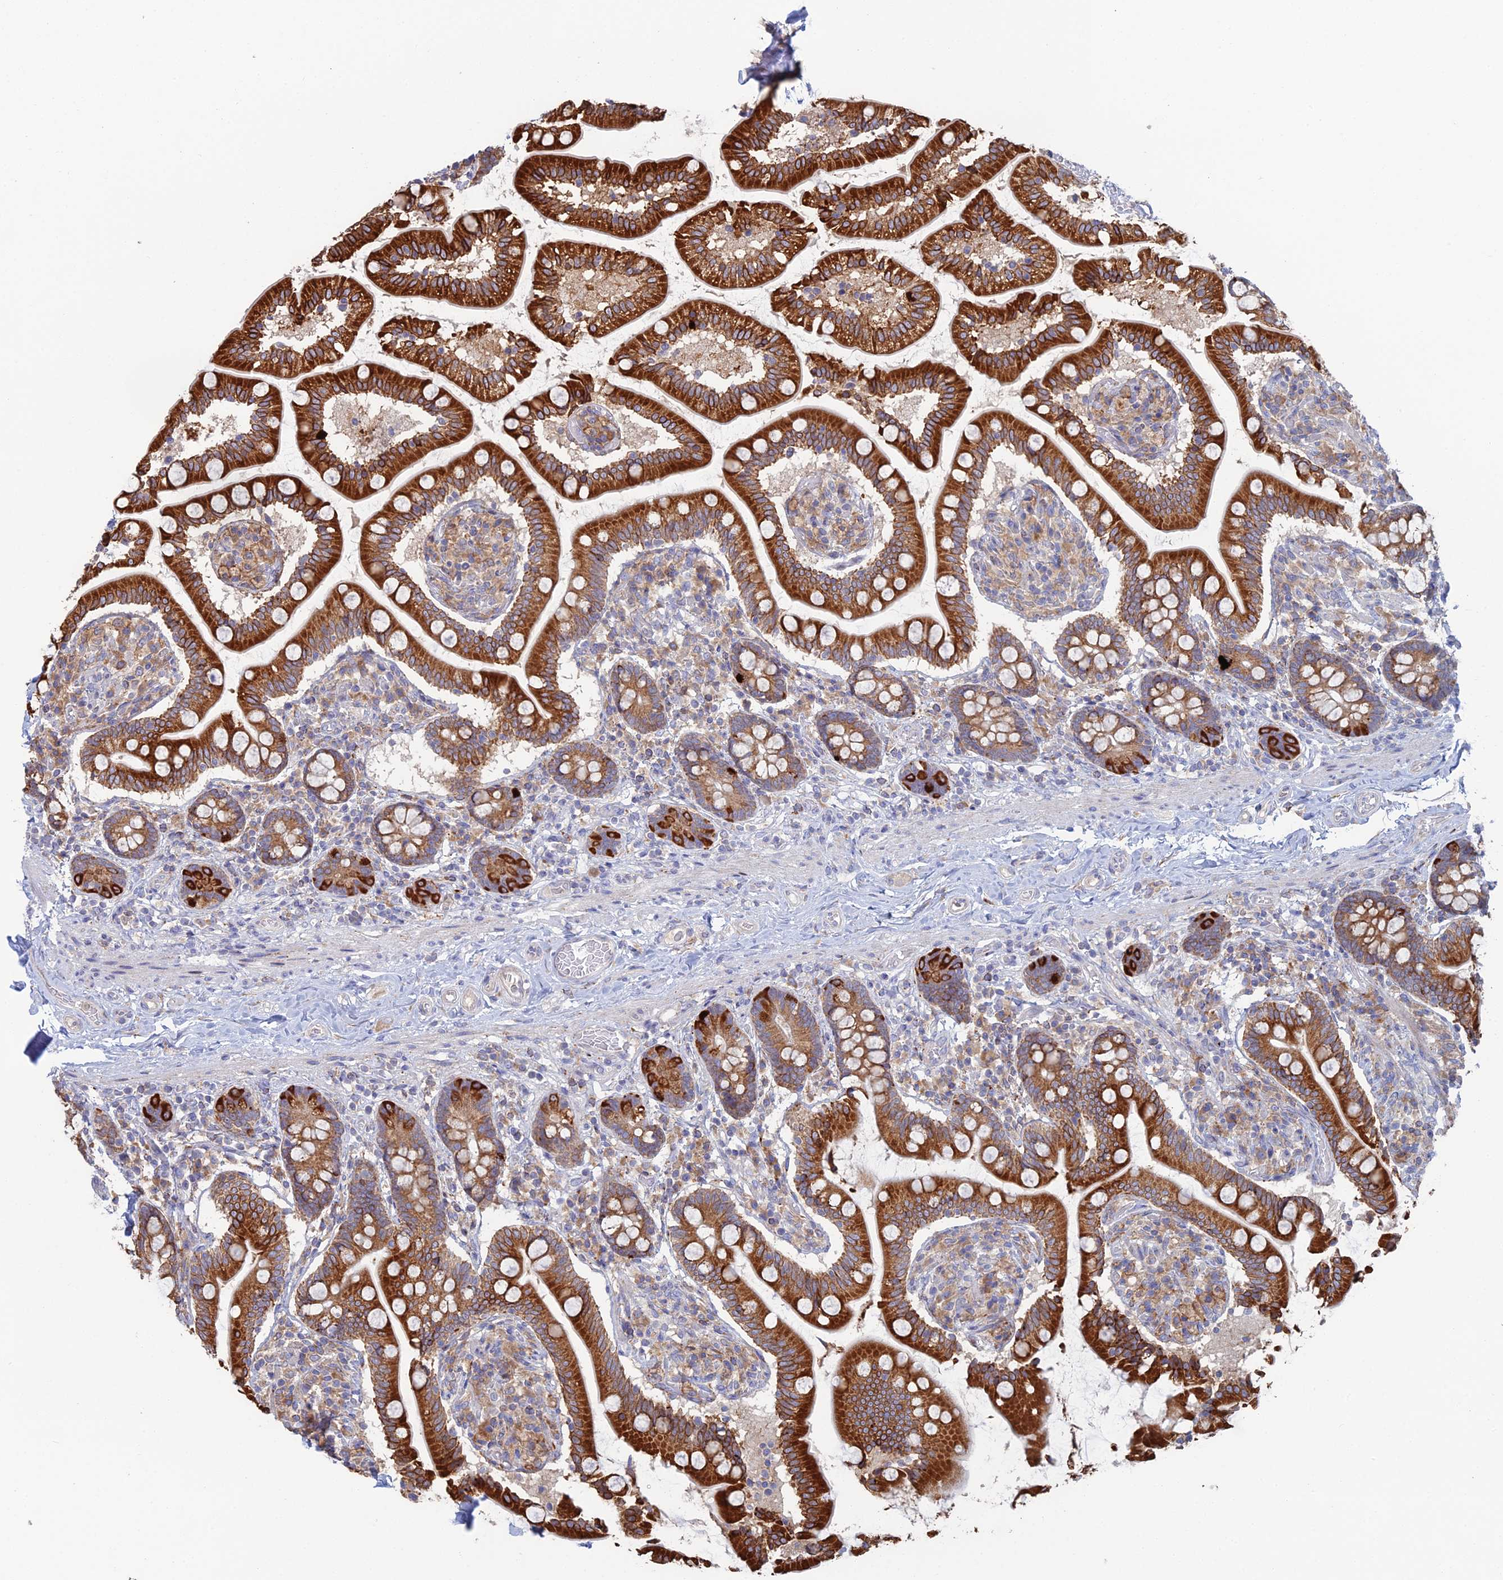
{"staining": {"intensity": "strong", "quantity": ">75%", "location": "cytoplasmic/membranous"}, "tissue": "small intestine", "cell_type": "Glandular cells", "image_type": "normal", "snomed": [{"axis": "morphology", "description": "Normal tissue, NOS"}, {"axis": "topography", "description": "Small intestine"}], "caption": "This micrograph demonstrates unremarkable small intestine stained with IHC to label a protein in brown. The cytoplasmic/membranous of glandular cells show strong positivity for the protein. Nuclei are counter-stained blue.", "gene": "TRAPPC6A", "patient": {"sex": "female", "age": 64}}